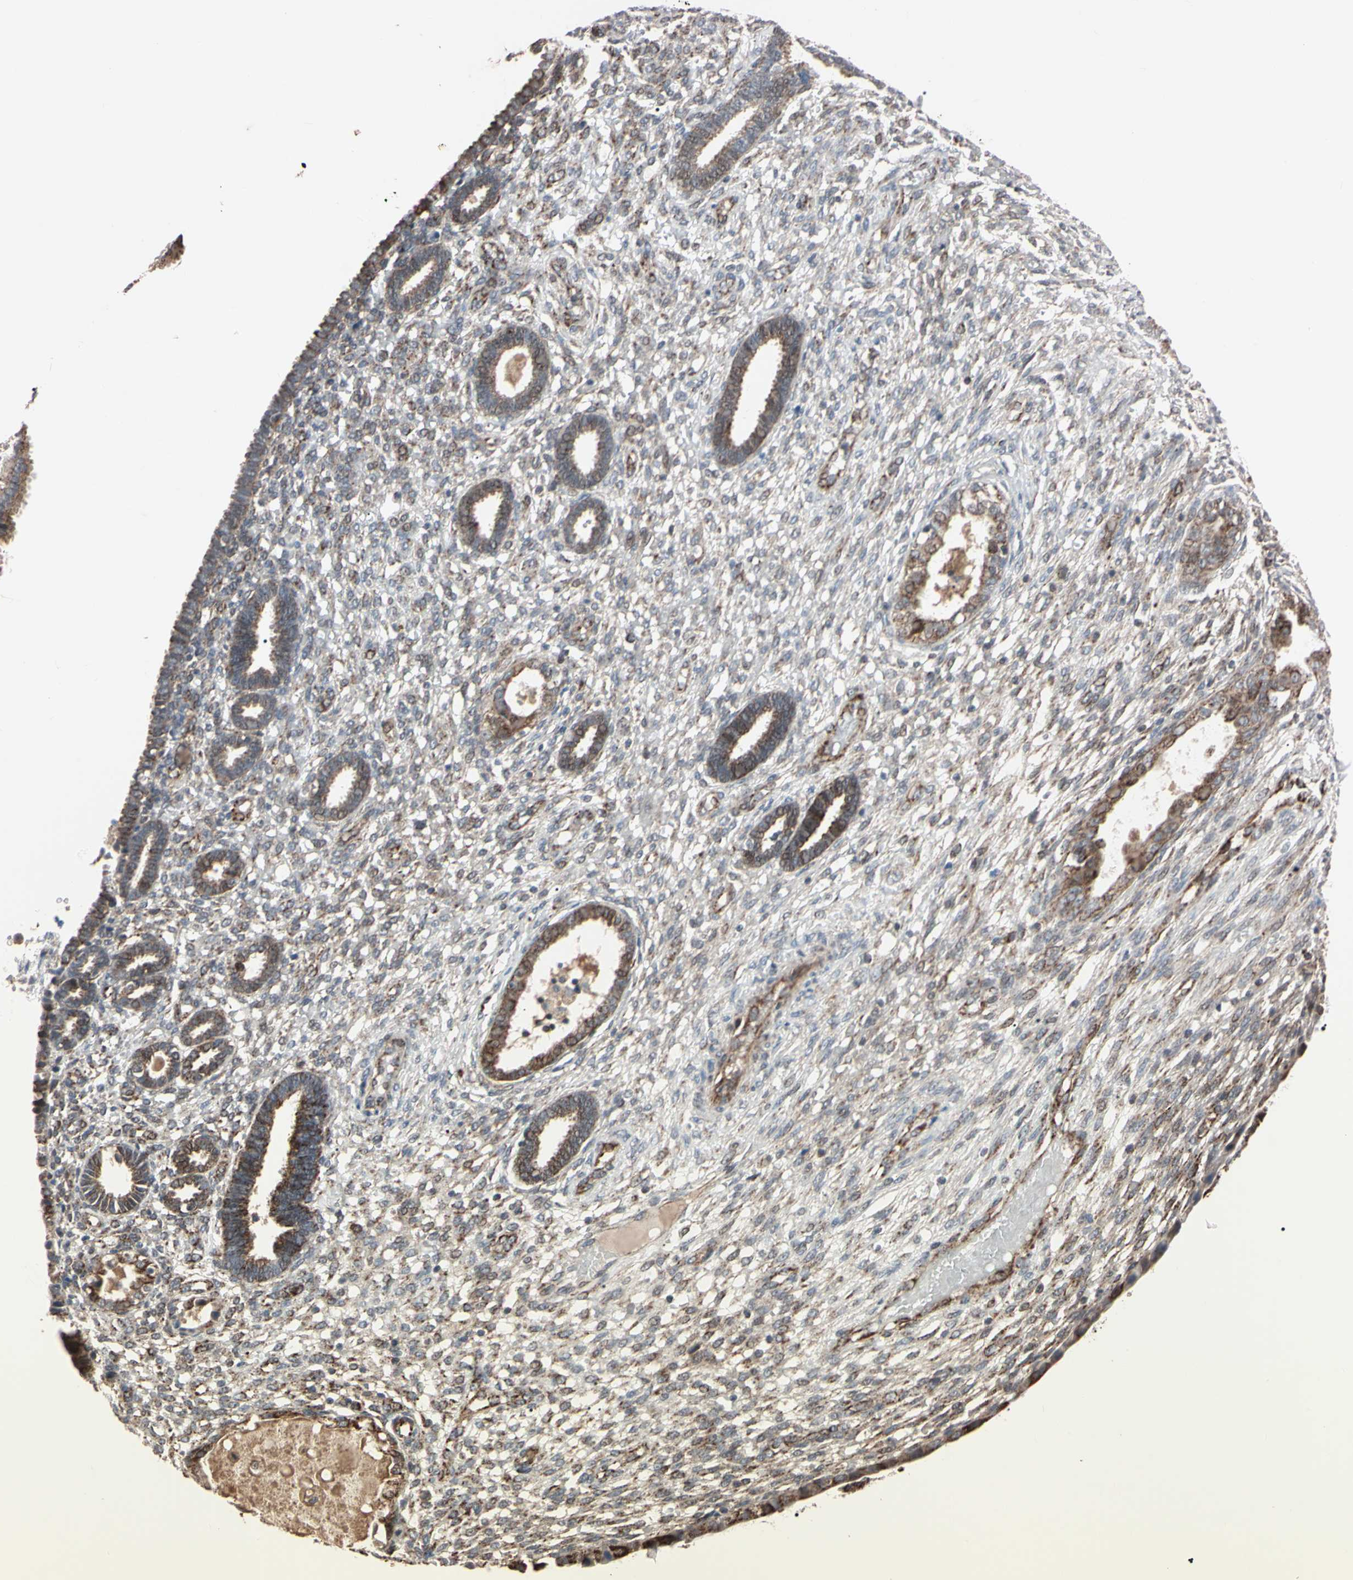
{"staining": {"intensity": "negative", "quantity": "none", "location": "none"}, "tissue": "endometrium", "cell_type": "Cells in endometrial stroma", "image_type": "normal", "snomed": [{"axis": "morphology", "description": "Normal tissue, NOS"}, {"axis": "topography", "description": "Endometrium"}], "caption": "DAB (3,3'-diaminobenzidine) immunohistochemical staining of normal human endometrium shows no significant positivity in cells in endometrial stroma. (Immunohistochemistry (ihc), brightfield microscopy, high magnification).", "gene": "TNFRSF1A", "patient": {"sex": "female", "age": 61}}